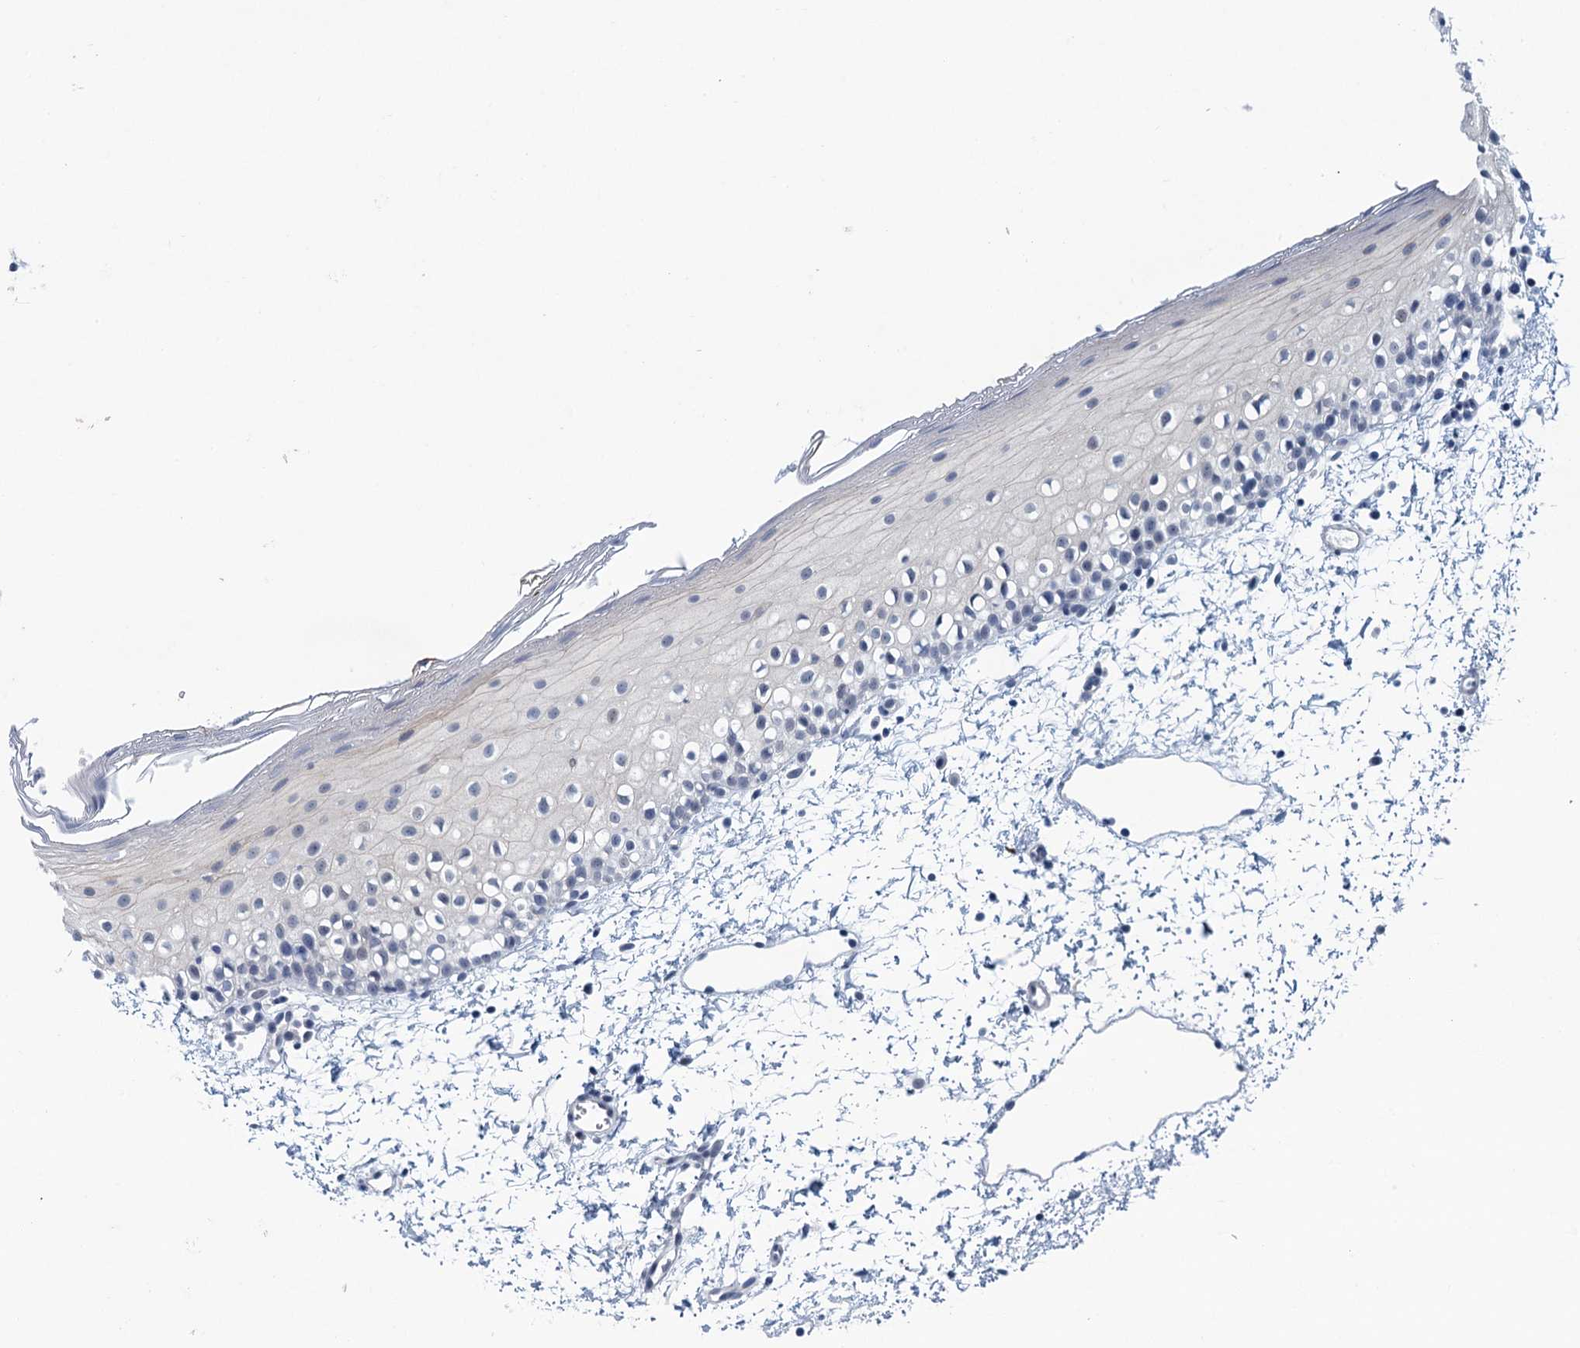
{"staining": {"intensity": "negative", "quantity": "none", "location": "none"}, "tissue": "oral mucosa", "cell_type": "Squamous epithelial cells", "image_type": "normal", "snomed": [{"axis": "morphology", "description": "Normal tissue, NOS"}, {"axis": "topography", "description": "Oral tissue"}], "caption": "A histopathology image of oral mucosa stained for a protein displays no brown staining in squamous epithelial cells. (DAB (3,3'-diaminobenzidine) IHC, high magnification).", "gene": "C16orf95", "patient": {"sex": "male", "age": 28}}